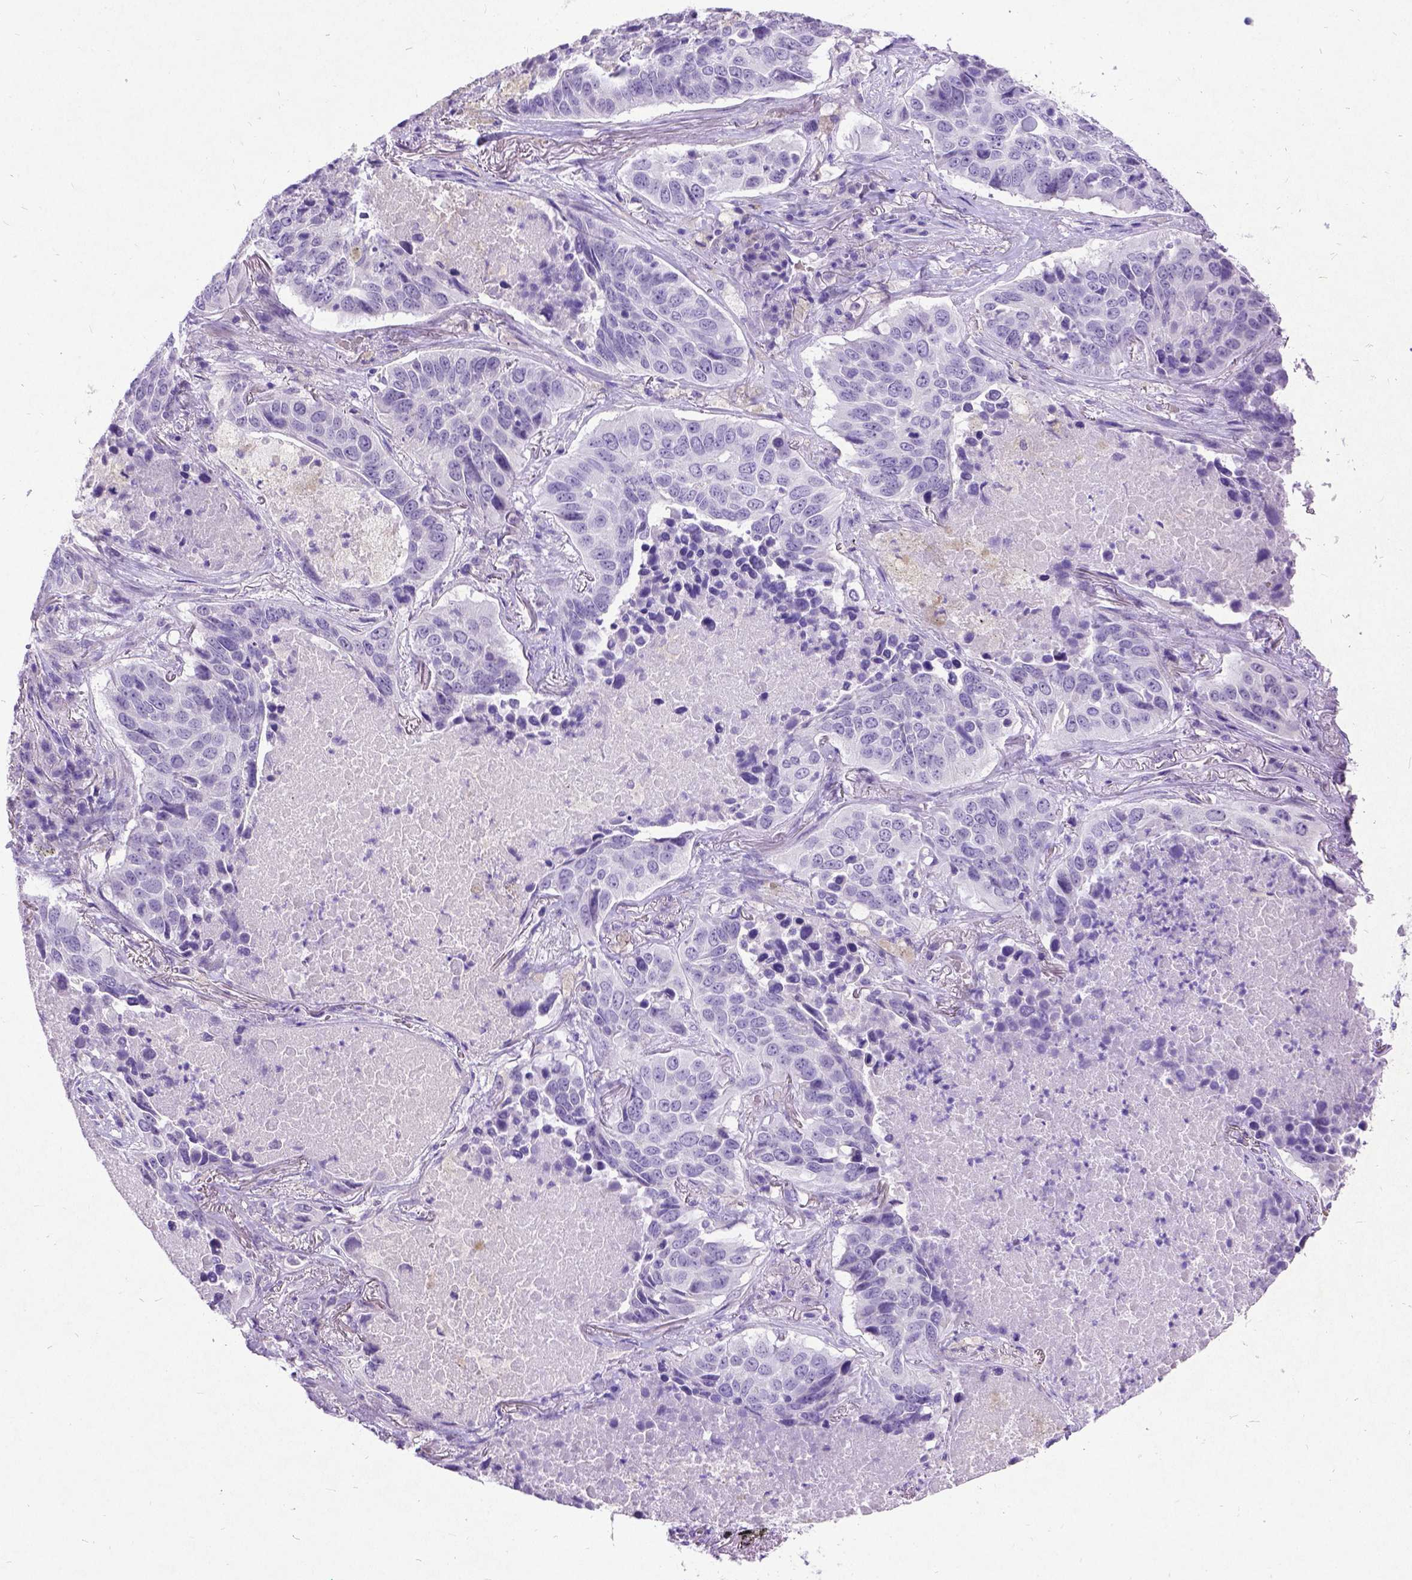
{"staining": {"intensity": "negative", "quantity": "none", "location": "none"}, "tissue": "lung cancer", "cell_type": "Tumor cells", "image_type": "cancer", "snomed": [{"axis": "morphology", "description": "Normal tissue, NOS"}, {"axis": "morphology", "description": "Squamous cell carcinoma, NOS"}, {"axis": "topography", "description": "Bronchus"}, {"axis": "topography", "description": "Lung"}], "caption": "Tumor cells show no significant positivity in lung cancer. Brightfield microscopy of IHC stained with DAB (3,3'-diaminobenzidine) (brown) and hematoxylin (blue), captured at high magnification.", "gene": "NEUROD4", "patient": {"sex": "male", "age": 64}}